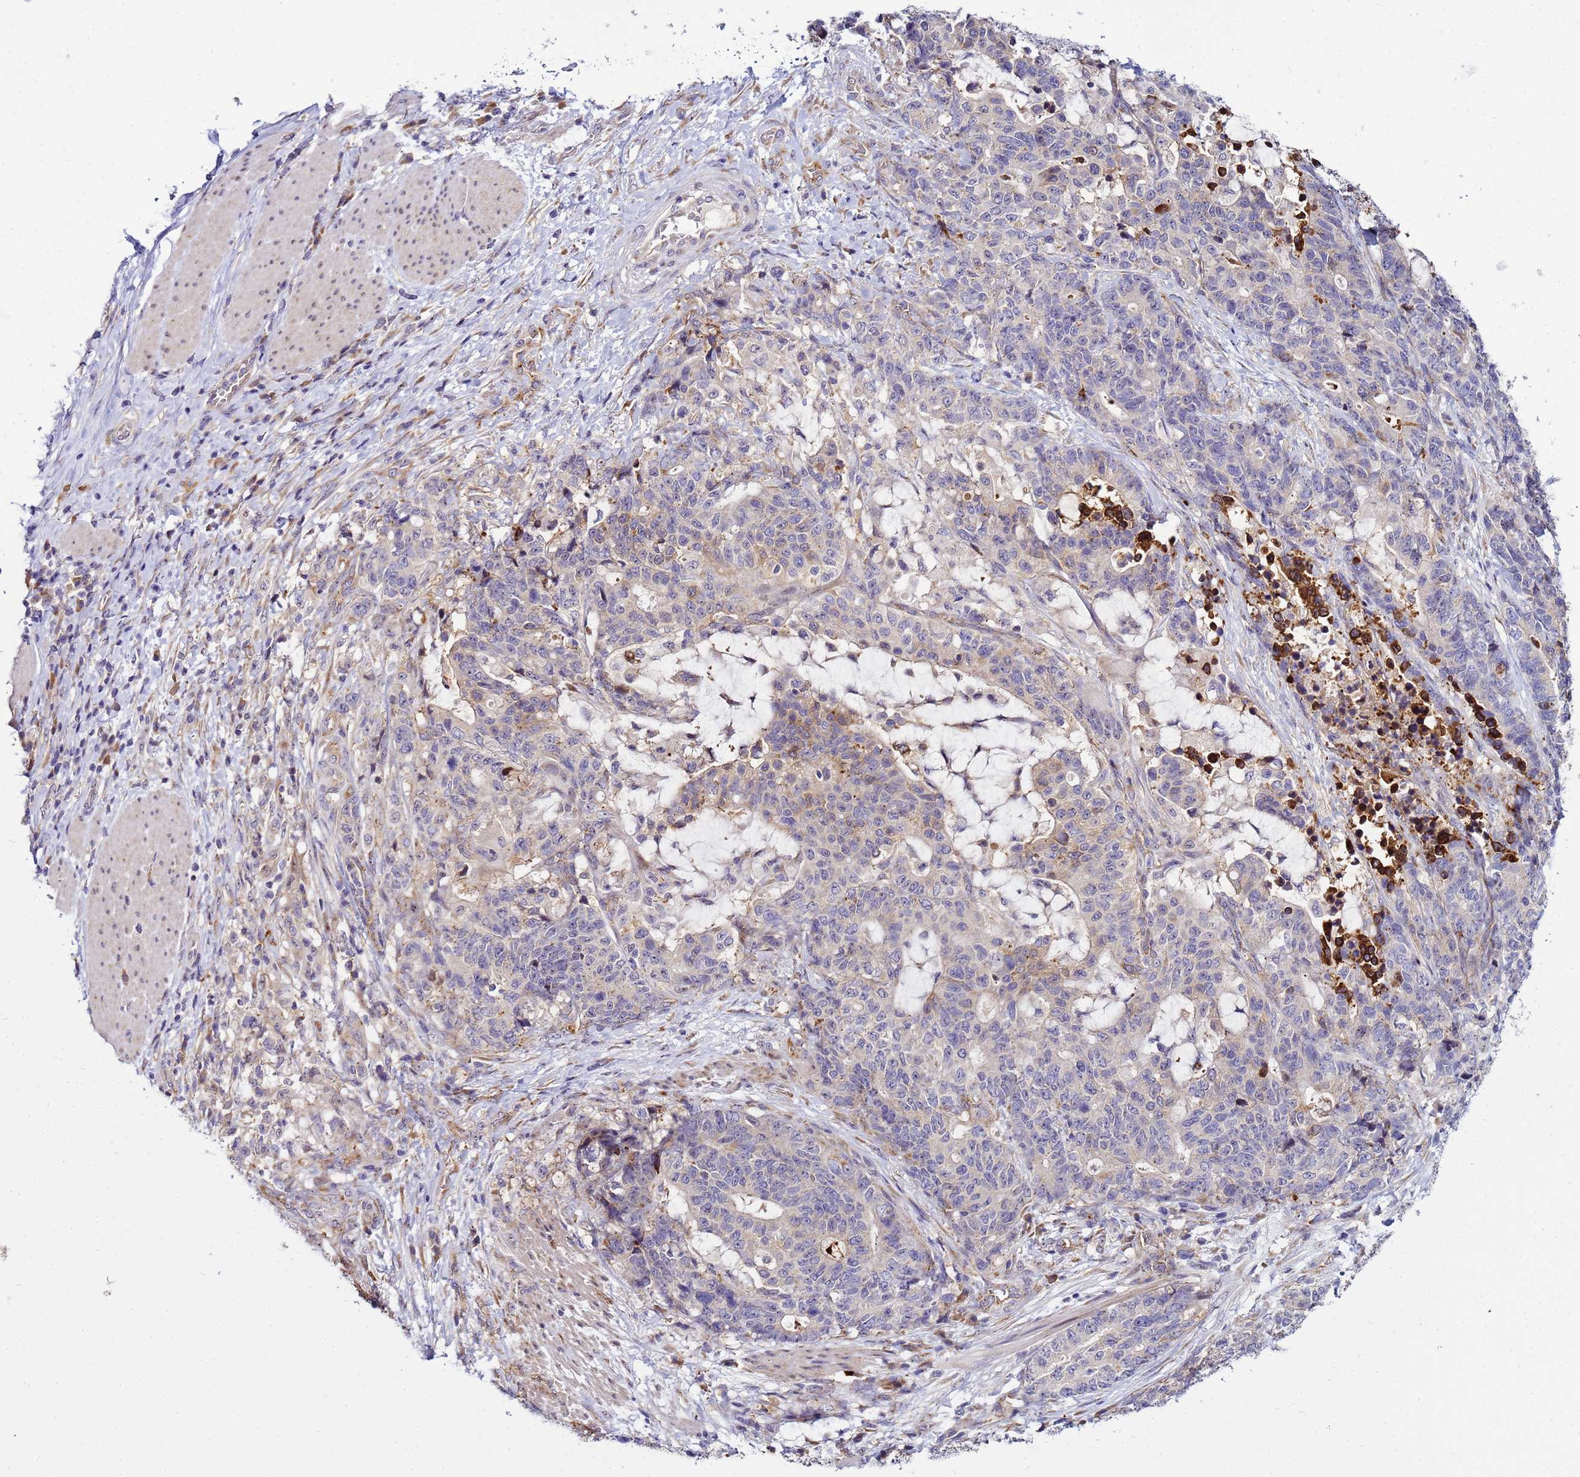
{"staining": {"intensity": "weak", "quantity": "<25%", "location": "cytoplasmic/membranous"}, "tissue": "stomach cancer", "cell_type": "Tumor cells", "image_type": "cancer", "snomed": [{"axis": "morphology", "description": "Normal tissue, NOS"}, {"axis": "morphology", "description": "Adenocarcinoma, NOS"}, {"axis": "topography", "description": "Stomach"}], "caption": "Stomach cancer (adenocarcinoma) was stained to show a protein in brown. There is no significant positivity in tumor cells. (Brightfield microscopy of DAB IHC at high magnification).", "gene": "NOL8", "patient": {"sex": "female", "age": 64}}